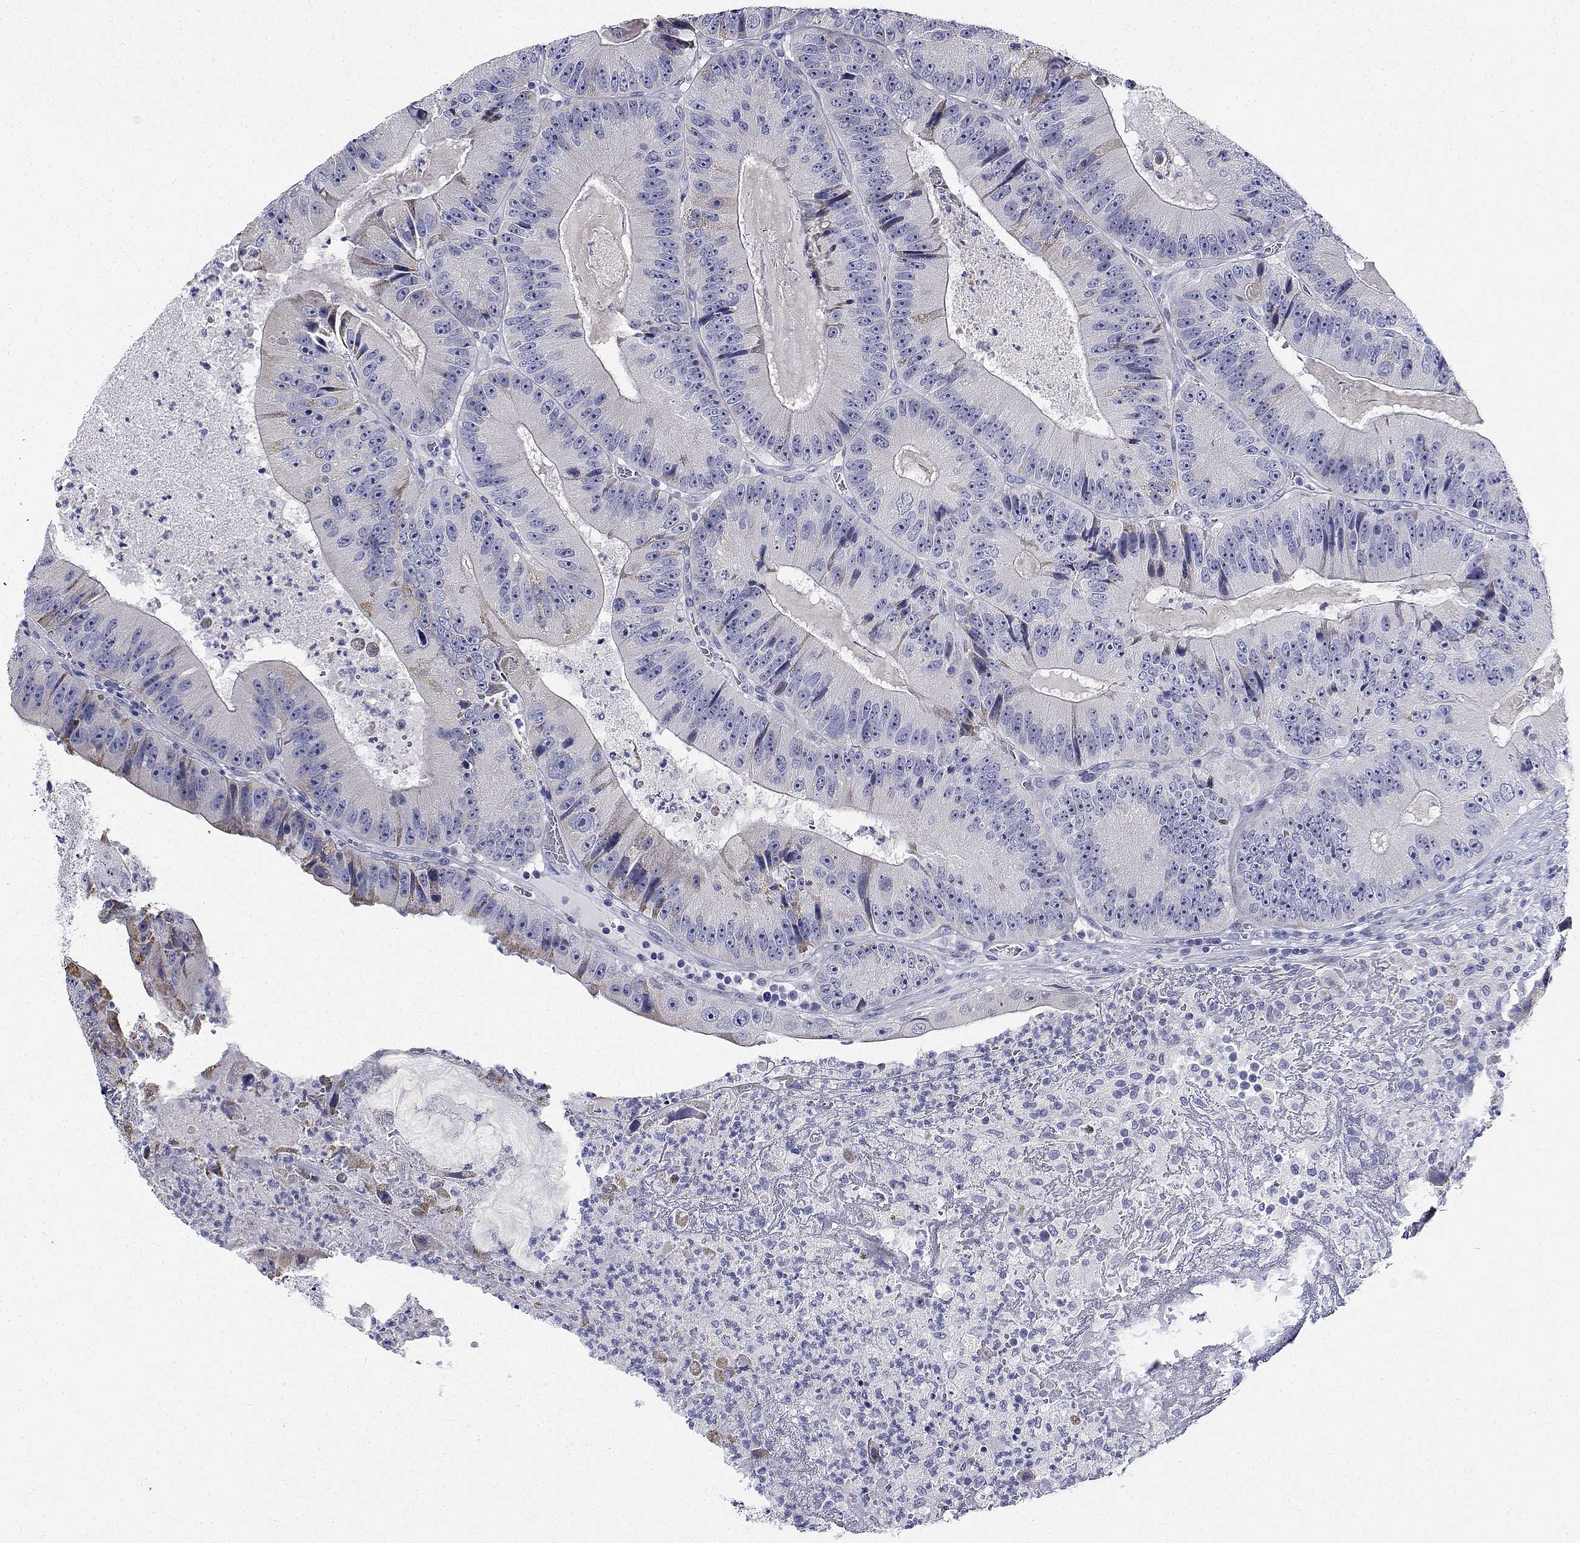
{"staining": {"intensity": "negative", "quantity": "none", "location": "none"}, "tissue": "colorectal cancer", "cell_type": "Tumor cells", "image_type": "cancer", "snomed": [{"axis": "morphology", "description": "Adenocarcinoma, NOS"}, {"axis": "topography", "description": "Colon"}], "caption": "Immunohistochemistry (IHC) image of human colorectal cancer stained for a protein (brown), which exhibits no staining in tumor cells.", "gene": "CDHR3", "patient": {"sex": "female", "age": 86}}